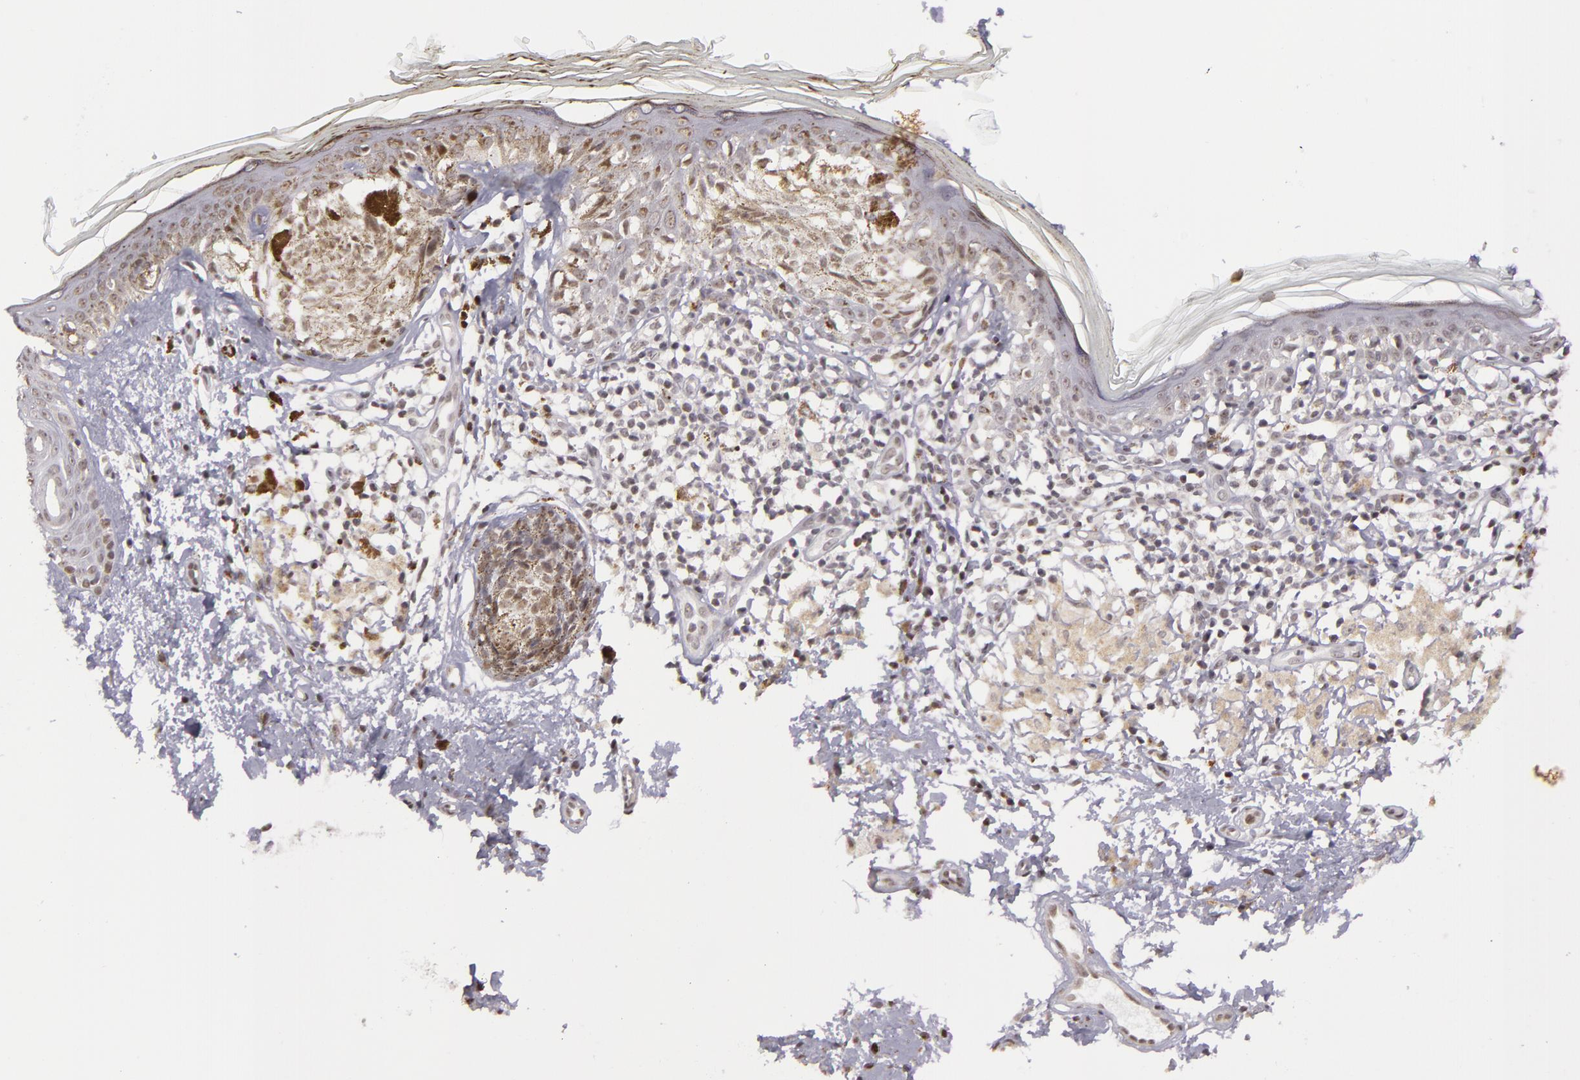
{"staining": {"intensity": "weak", "quantity": "25%-75%", "location": "nuclear"}, "tissue": "melanoma", "cell_type": "Tumor cells", "image_type": "cancer", "snomed": [{"axis": "morphology", "description": "Malignant melanoma, NOS"}, {"axis": "topography", "description": "Skin"}], "caption": "Immunohistochemistry image of melanoma stained for a protein (brown), which shows low levels of weak nuclear positivity in about 25%-75% of tumor cells.", "gene": "RRP7A", "patient": {"sex": "male", "age": 88}}